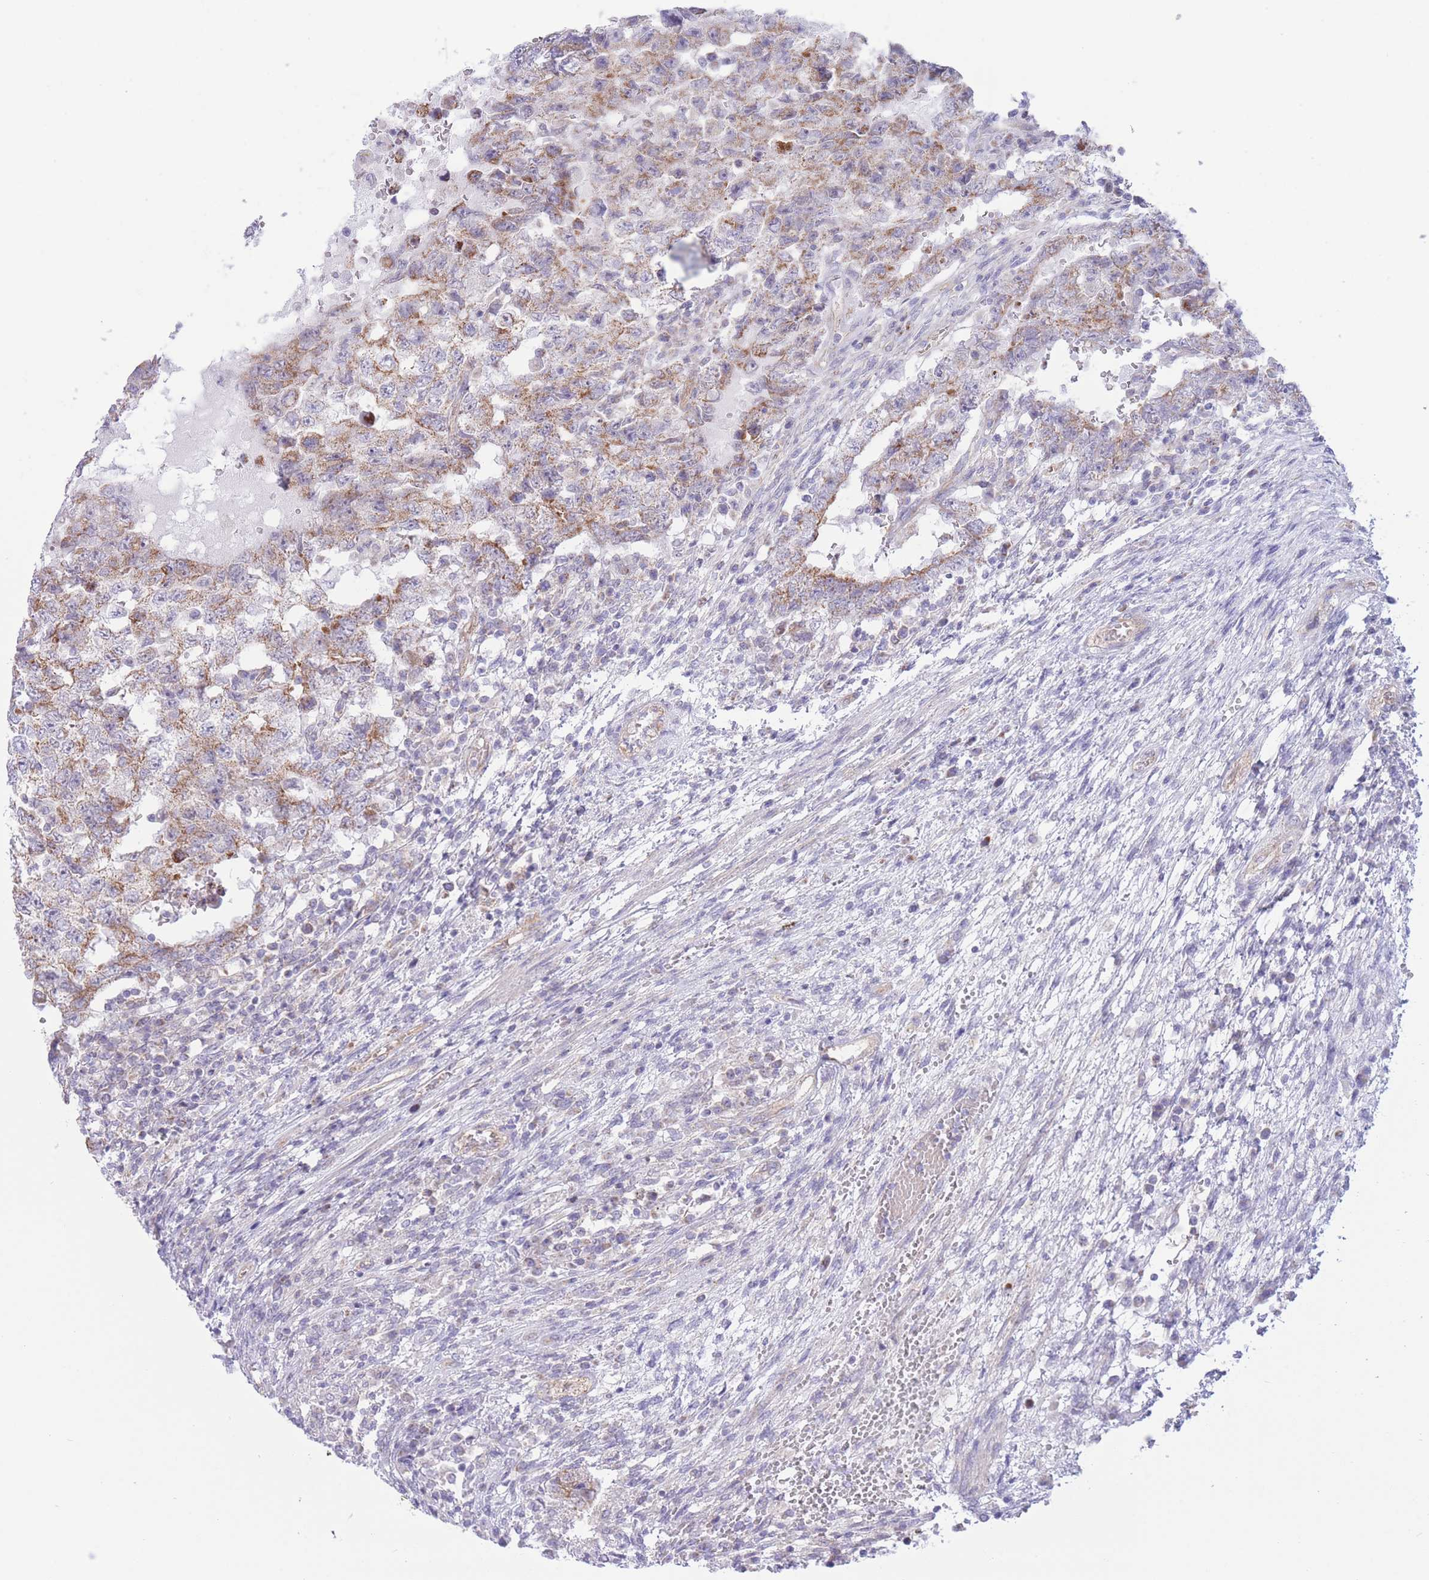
{"staining": {"intensity": "moderate", "quantity": "25%-75%", "location": "cytoplasmic/membranous"}, "tissue": "testis cancer", "cell_type": "Tumor cells", "image_type": "cancer", "snomed": [{"axis": "morphology", "description": "Carcinoma, Embryonal, NOS"}, {"axis": "topography", "description": "Testis"}], "caption": "Protein expression analysis of human testis cancer (embryonal carcinoma) reveals moderate cytoplasmic/membranous expression in approximately 25%-75% of tumor cells.", "gene": "MRPS31", "patient": {"sex": "male", "age": 26}}